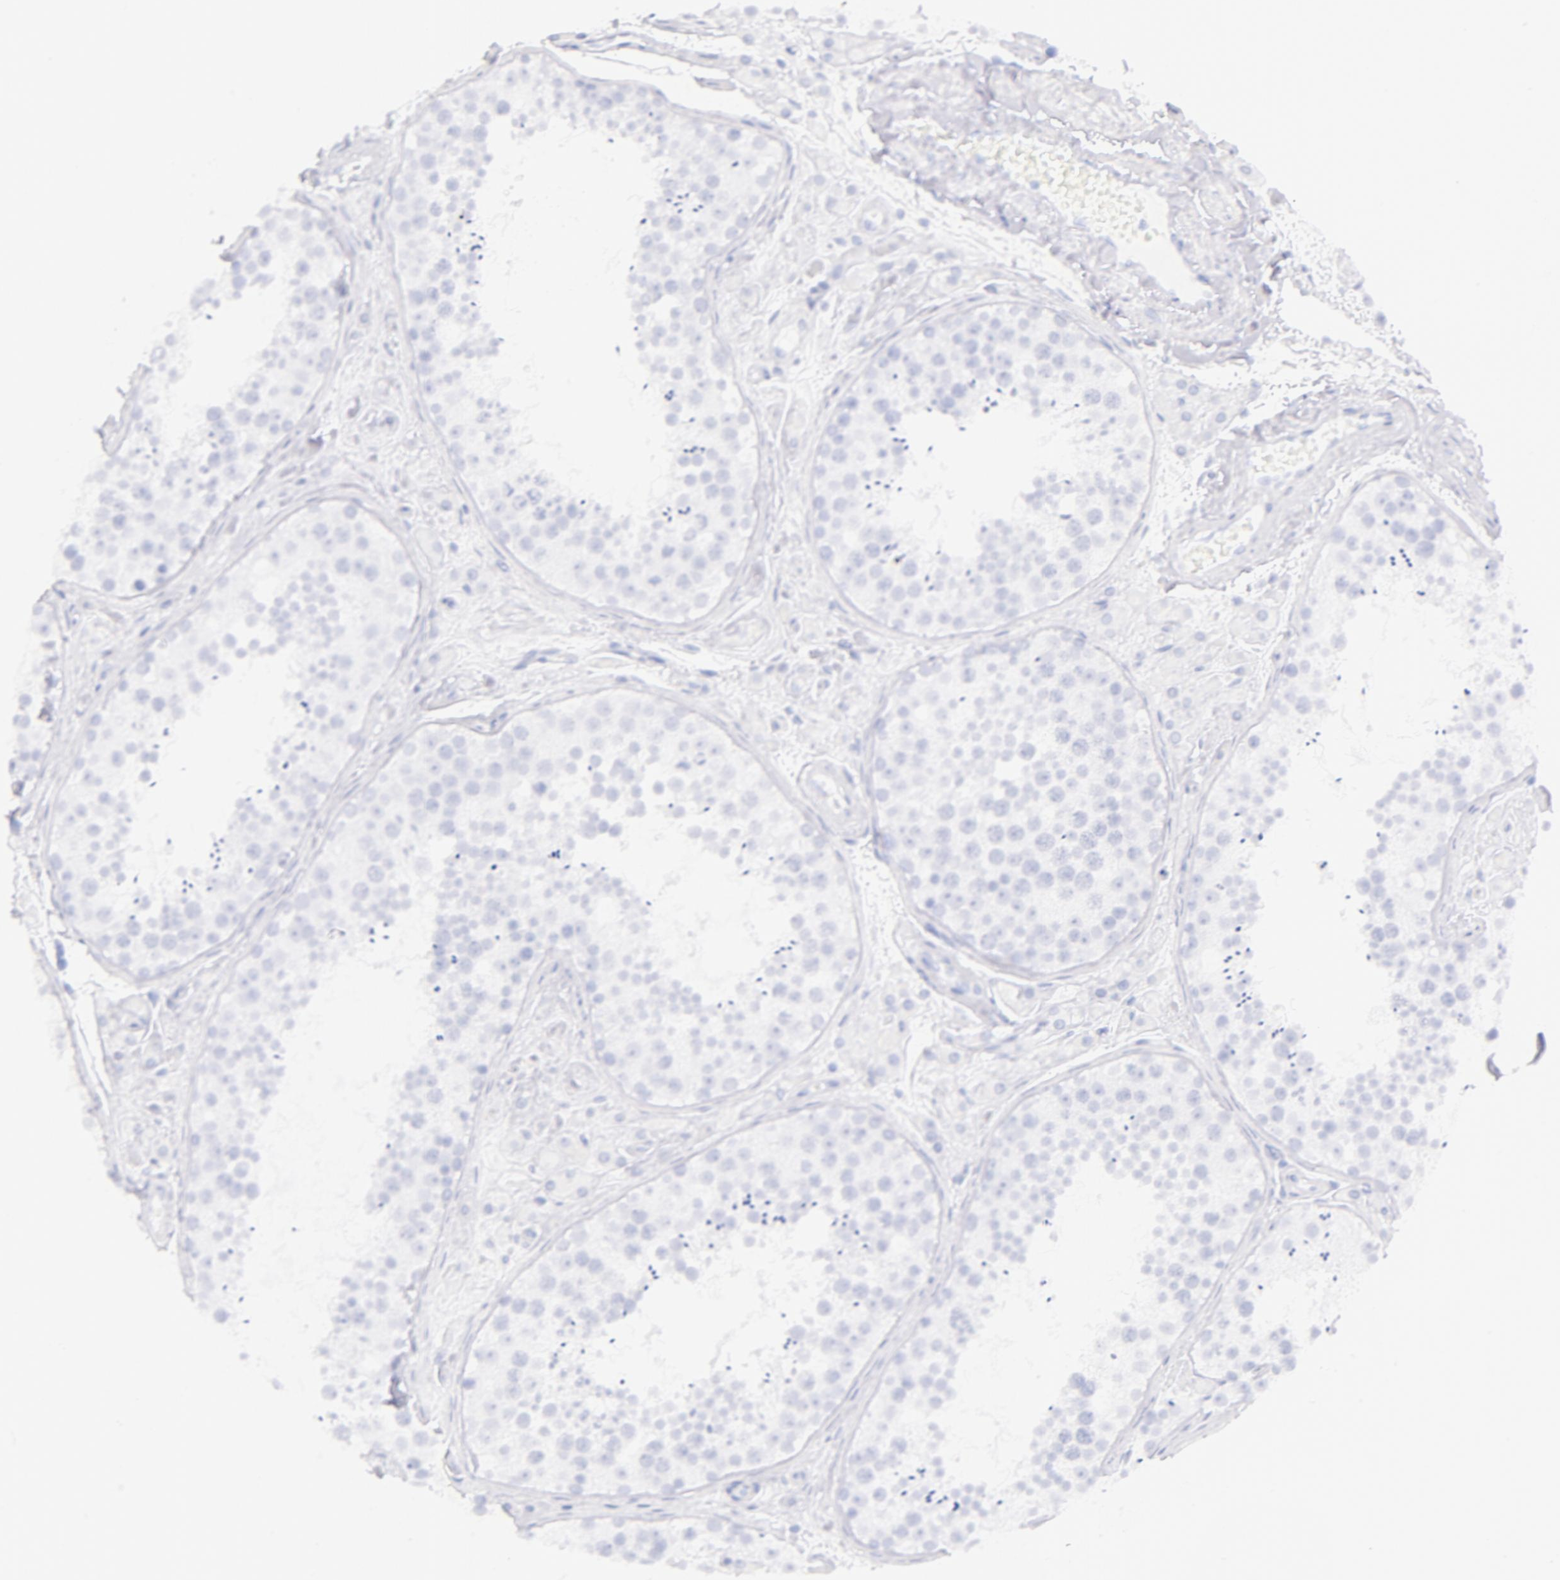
{"staining": {"intensity": "negative", "quantity": "none", "location": "none"}, "tissue": "testis", "cell_type": "Cells in seminiferous ducts", "image_type": "normal", "snomed": [{"axis": "morphology", "description": "Normal tissue, NOS"}, {"axis": "topography", "description": "Testis"}], "caption": "High power microscopy photomicrograph of an immunohistochemistry histopathology image of benign testis, revealing no significant staining in cells in seminiferous ducts. (Brightfield microscopy of DAB (3,3'-diaminobenzidine) immunohistochemistry (IHC) at high magnification).", "gene": "CD44", "patient": {"sex": "male", "age": 38}}